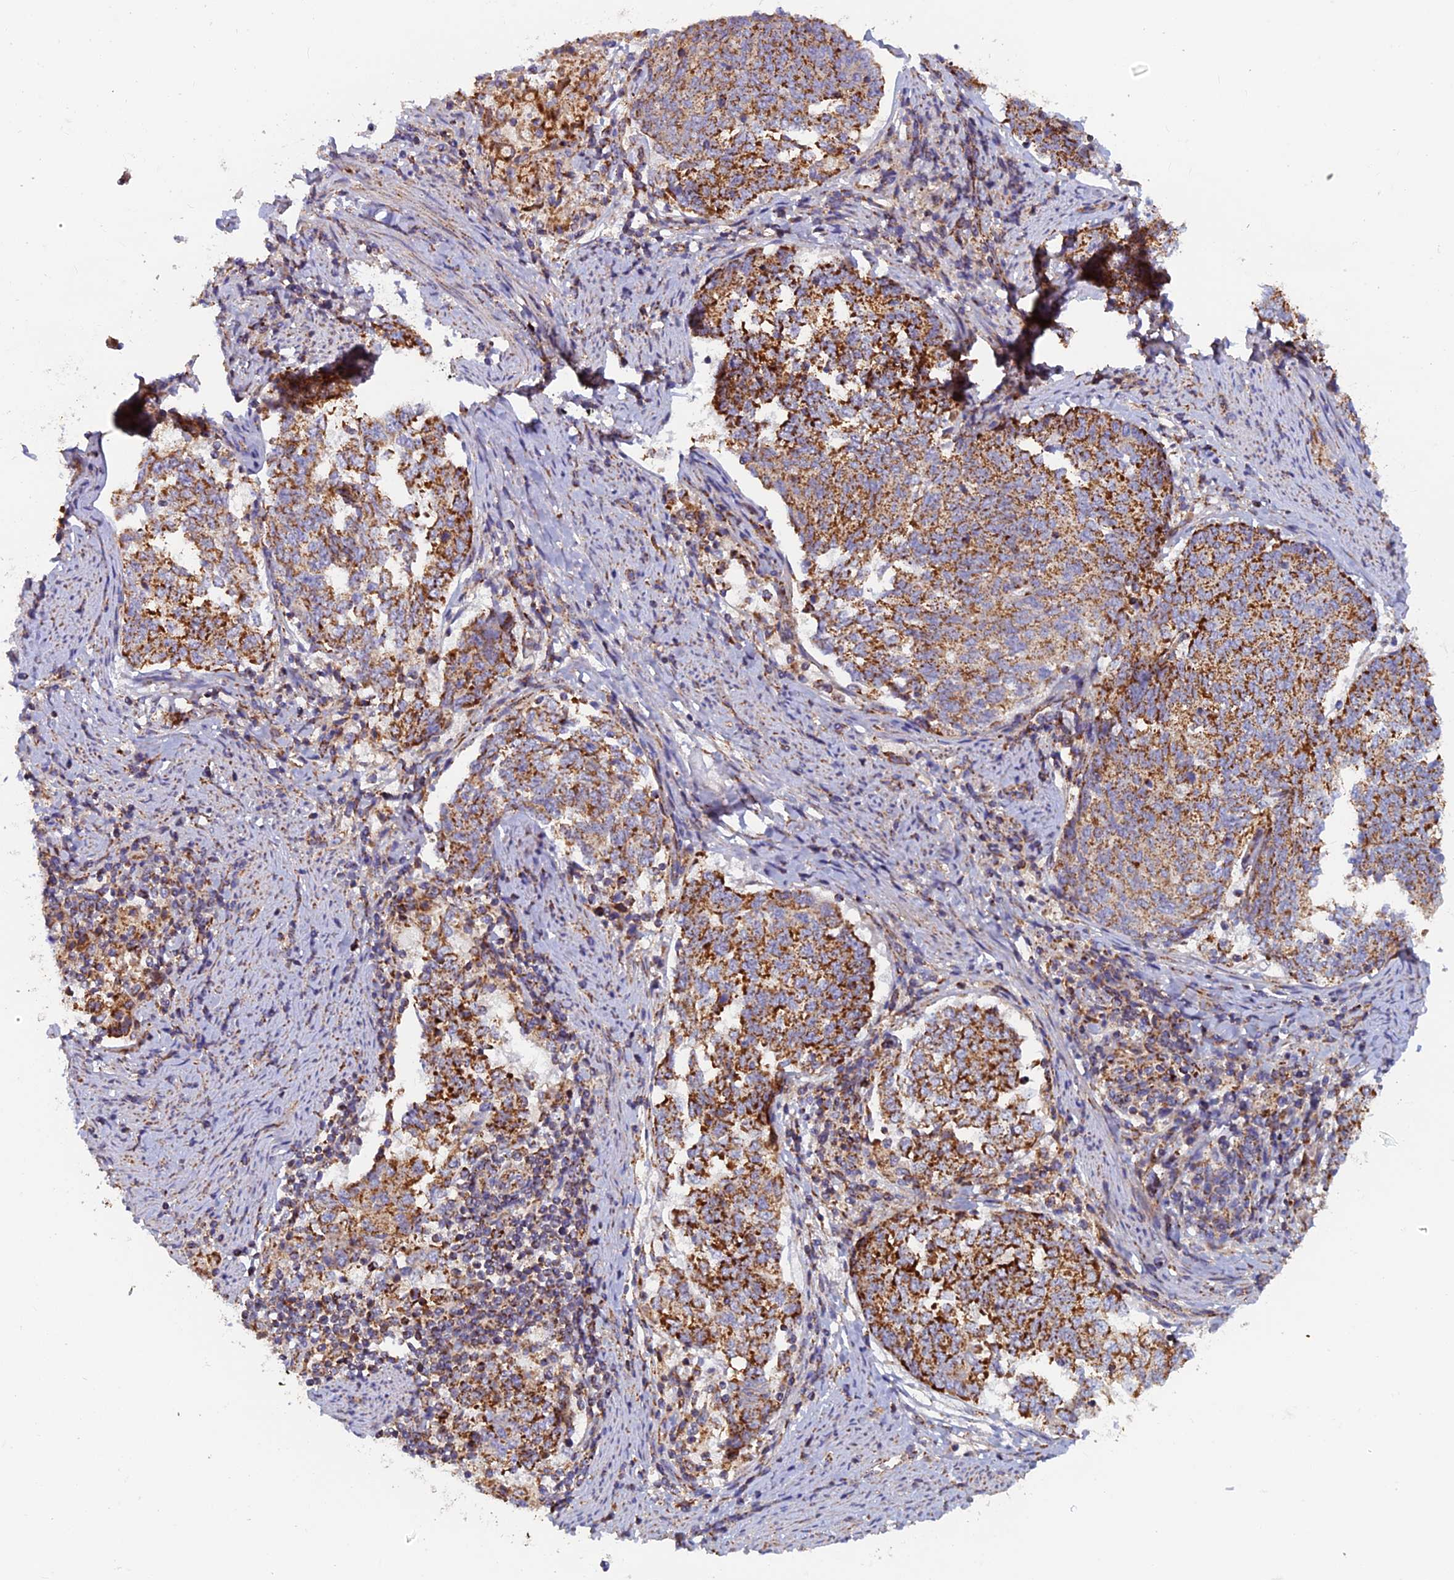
{"staining": {"intensity": "strong", "quantity": ">75%", "location": "cytoplasmic/membranous"}, "tissue": "endometrial cancer", "cell_type": "Tumor cells", "image_type": "cancer", "snomed": [{"axis": "morphology", "description": "Adenocarcinoma, NOS"}, {"axis": "topography", "description": "Endometrium"}], "caption": "There is high levels of strong cytoplasmic/membranous staining in tumor cells of adenocarcinoma (endometrial), as demonstrated by immunohistochemical staining (brown color).", "gene": "MRPS9", "patient": {"sex": "female", "age": 80}}